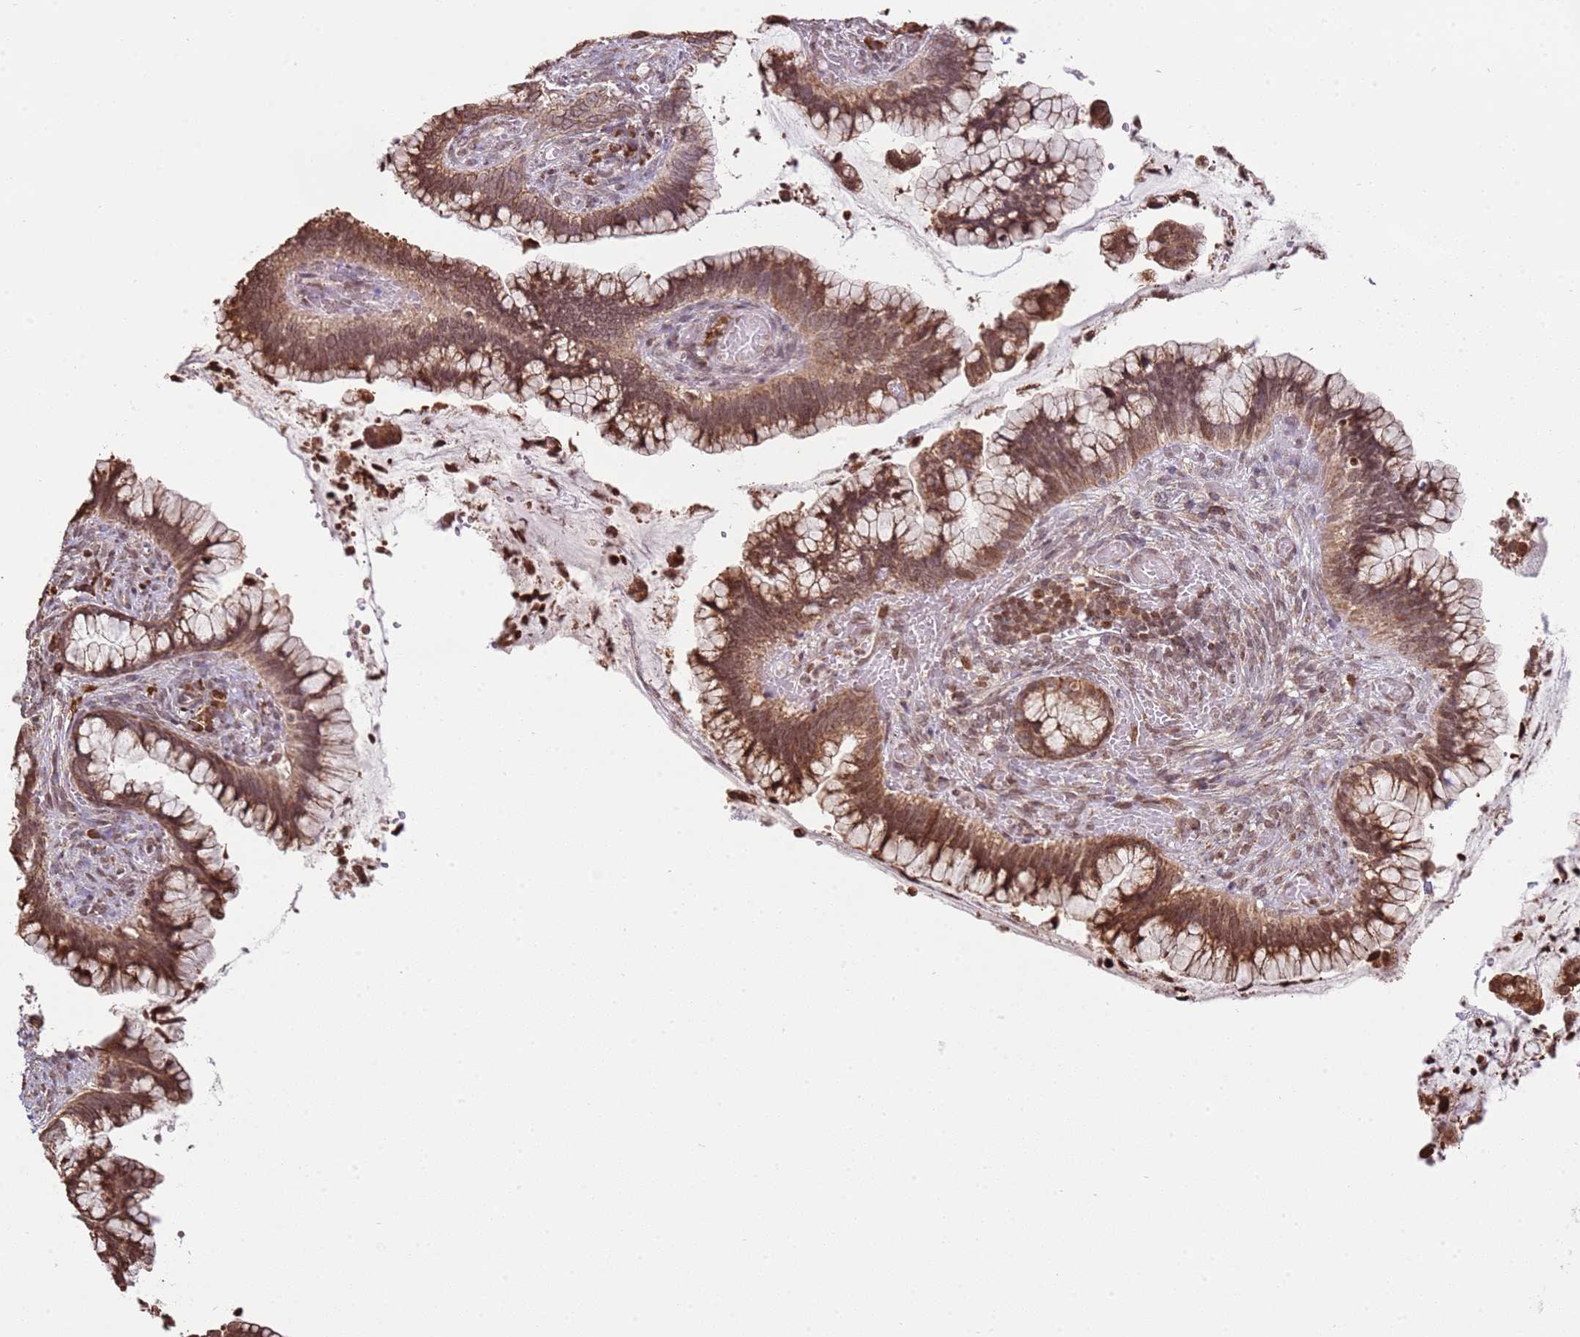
{"staining": {"intensity": "moderate", "quantity": ">75%", "location": "cytoplasmic/membranous,nuclear"}, "tissue": "cervical cancer", "cell_type": "Tumor cells", "image_type": "cancer", "snomed": [{"axis": "morphology", "description": "Adenocarcinoma, NOS"}, {"axis": "topography", "description": "Cervix"}], "caption": "High-power microscopy captured an immunohistochemistry histopathology image of cervical cancer, revealing moderate cytoplasmic/membranous and nuclear positivity in about >75% of tumor cells.", "gene": "SCAF1", "patient": {"sex": "female", "age": 44}}